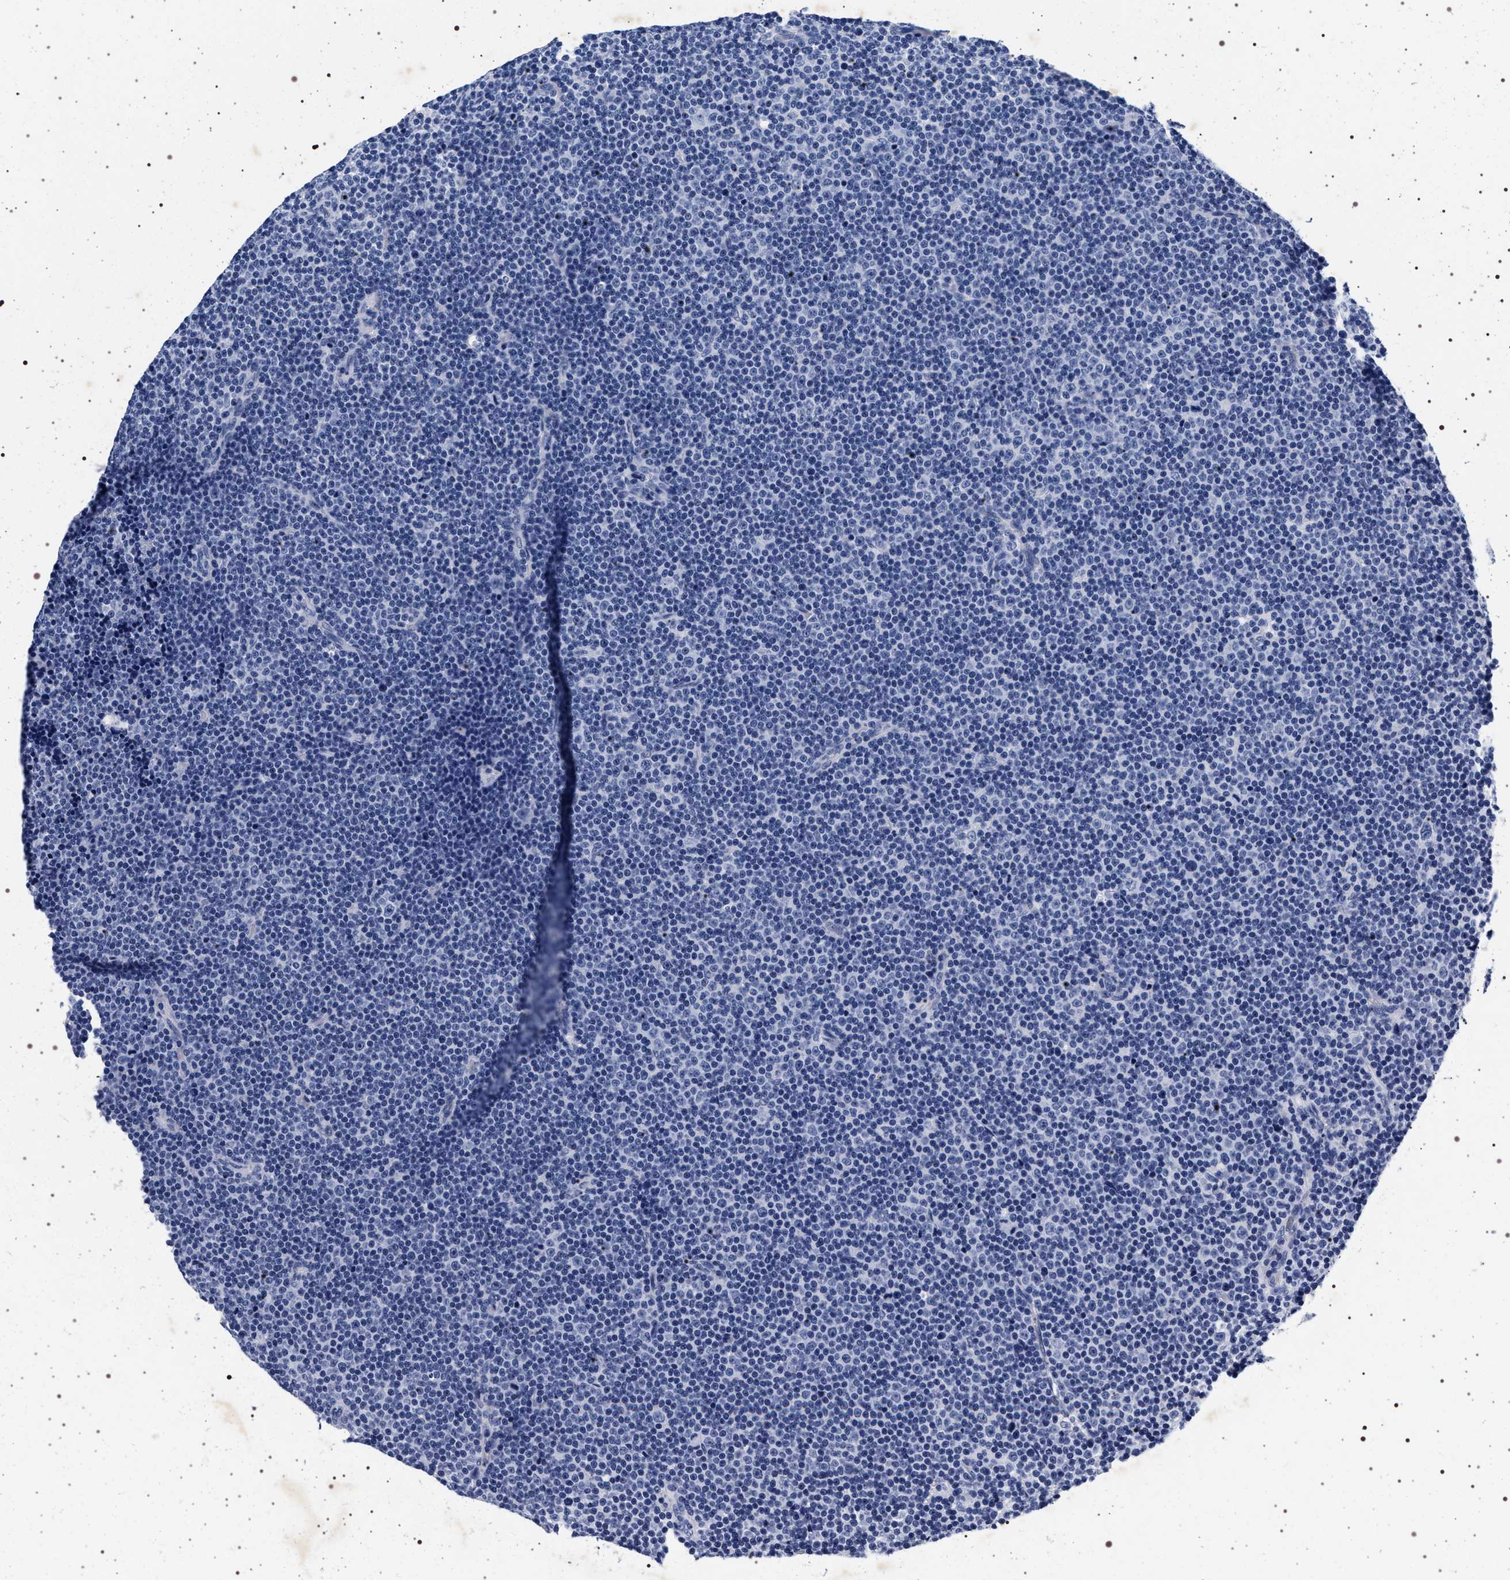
{"staining": {"intensity": "negative", "quantity": "none", "location": "none"}, "tissue": "lymphoma", "cell_type": "Tumor cells", "image_type": "cancer", "snomed": [{"axis": "morphology", "description": "Malignant lymphoma, non-Hodgkin's type, Low grade"}, {"axis": "topography", "description": "Lymph node"}], "caption": "Lymphoma was stained to show a protein in brown. There is no significant positivity in tumor cells.", "gene": "SYN1", "patient": {"sex": "female", "age": 67}}